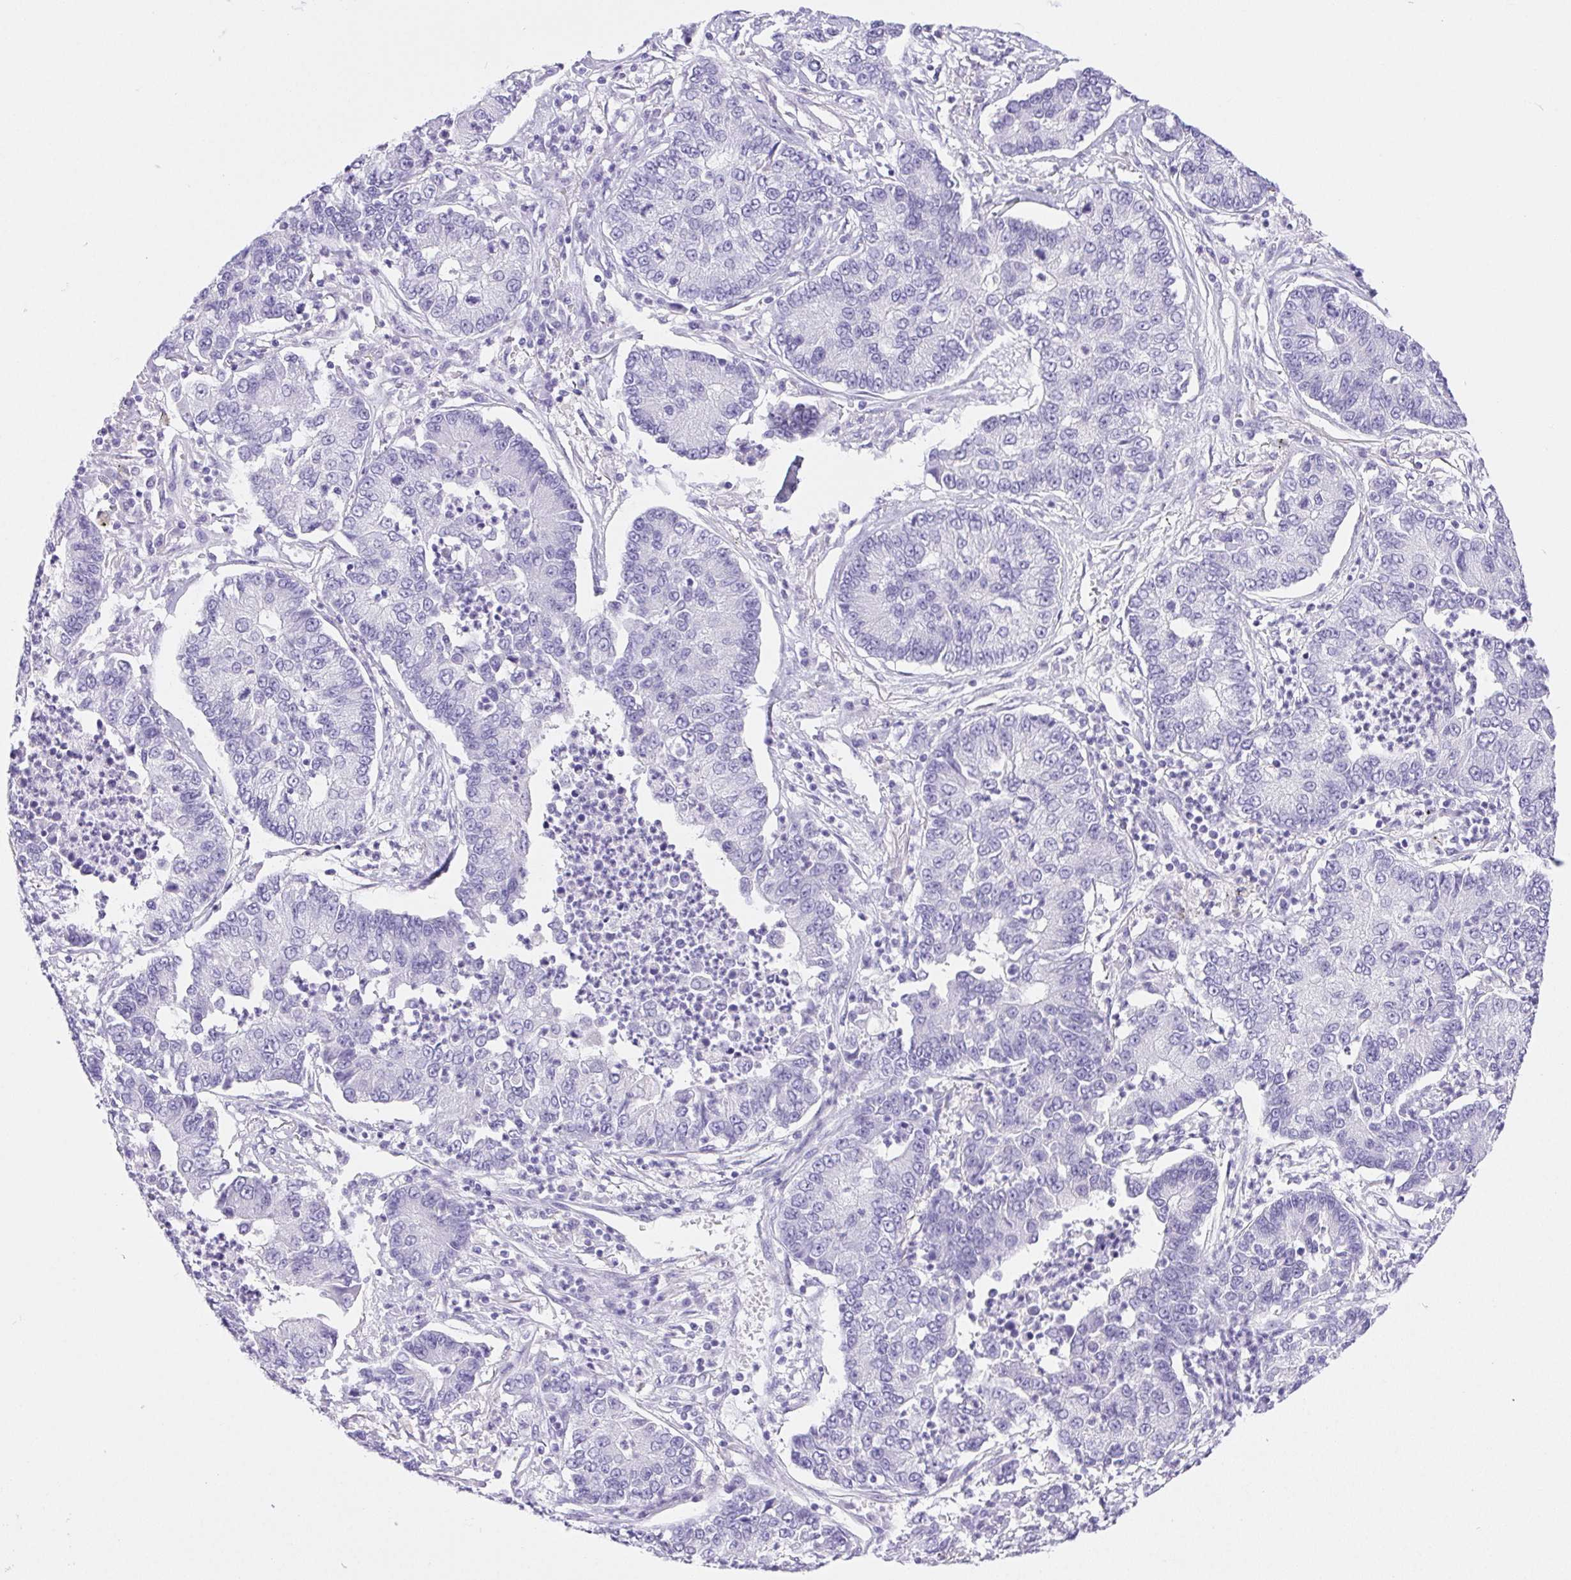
{"staining": {"intensity": "negative", "quantity": "none", "location": "none"}, "tissue": "lung cancer", "cell_type": "Tumor cells", "image_type": "cancer", "snomed": [{"axis": "morphology", "description": "Adenocarcinoma, NOS"}, {"axis": "topography", "description": "Lung"}], "caption": "Lung cancer (adenocarcinoma) was stained to show a protein in brown. There is no significant expression in tumor cells.", "gene": "PNLIP", "patient": {"sex": "female", "age": 57}}